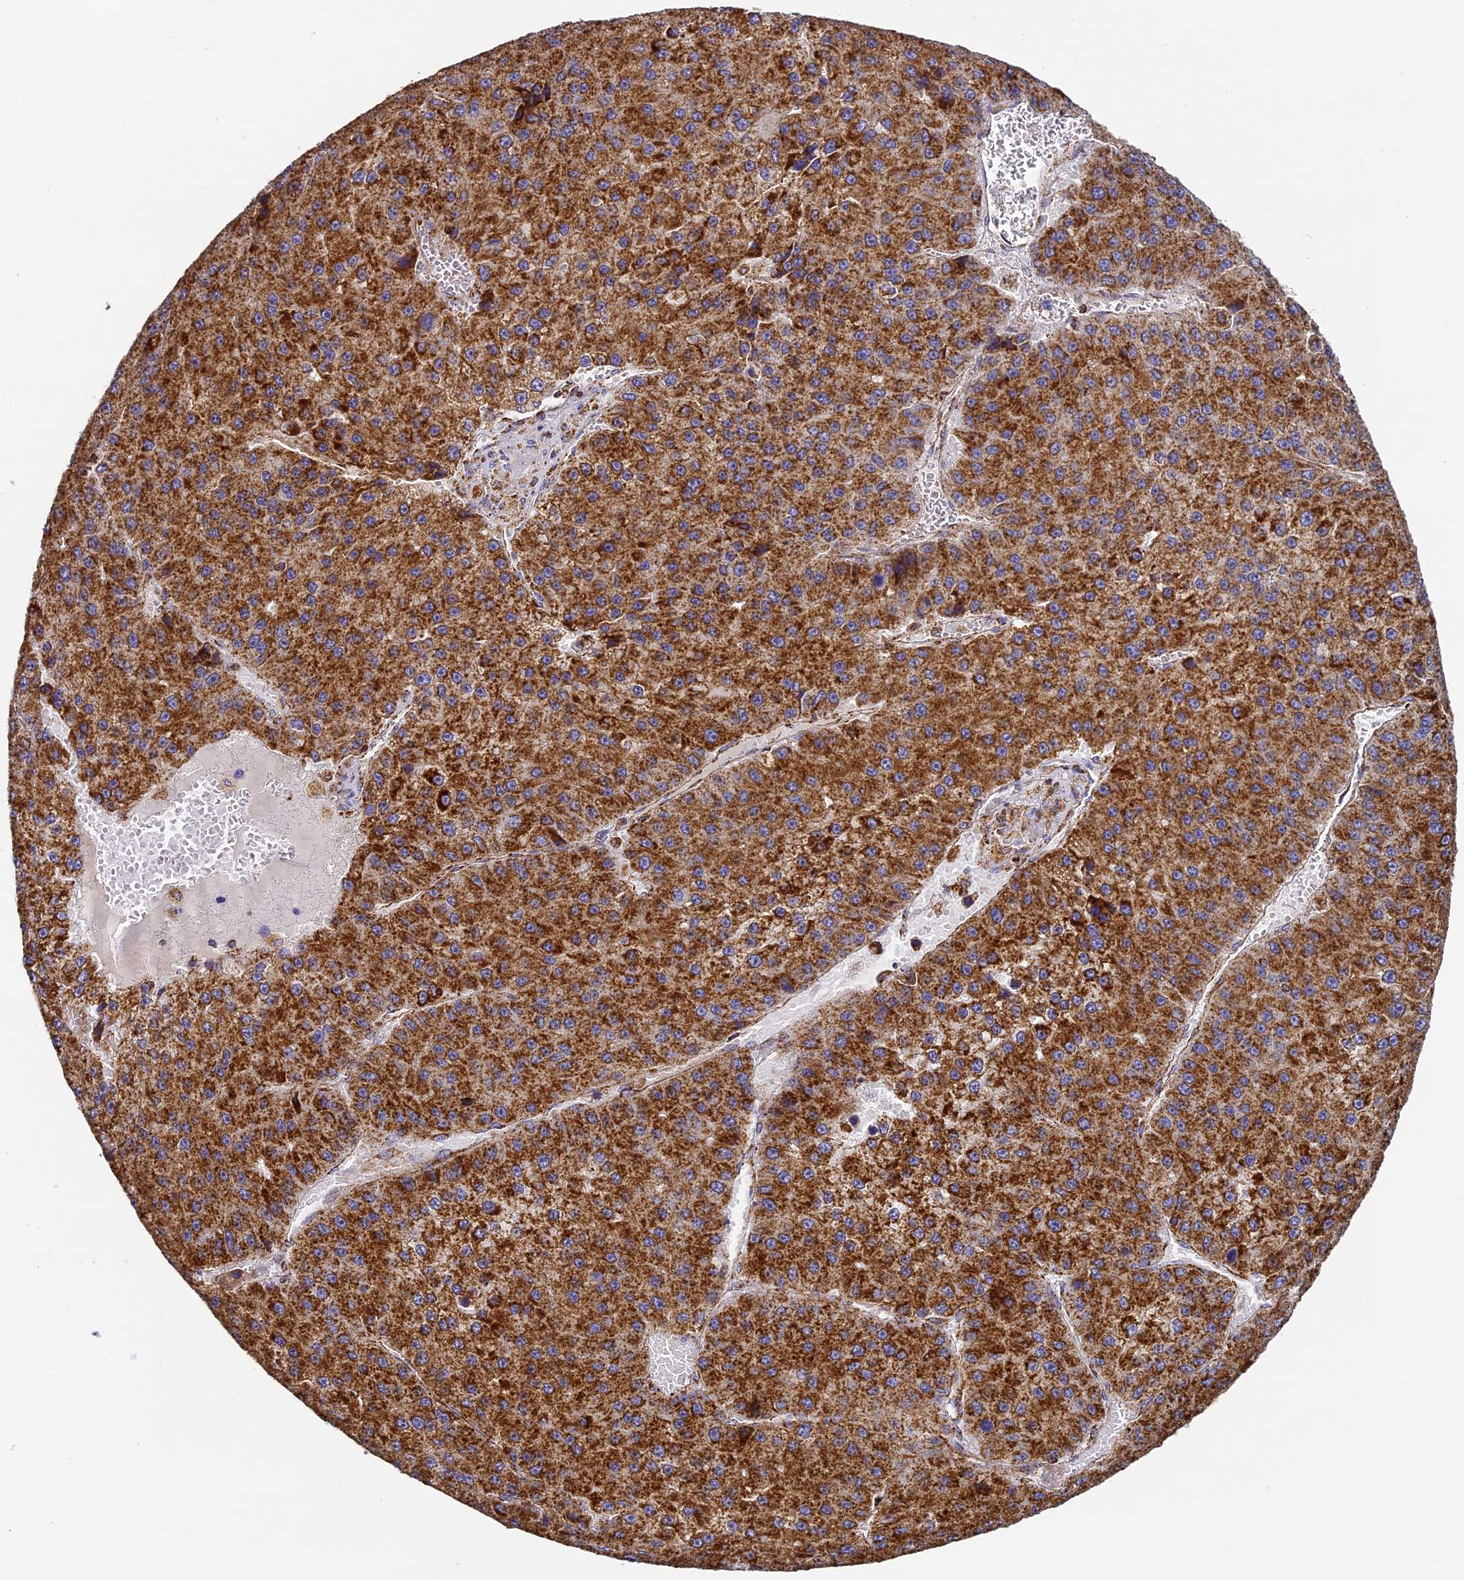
{"staining": {"intensity": "strong", "quantity": ">75%", "location": "cytoplasmic/membranous"}, "tissue": "liver cancer", "cell_type": "Tumor cells", "image_type": "cancer", "snomed": [{"axis": "morphology", "description": "Carcinoma, Hepatocellular, NOS"}, {"axis": "topography", "description": "Liver"}], "caption": "Liver hepatocellular carcinoma was stained to show a protein in brown. There is high levels of strong cytoplasmic/membranous expression in about >75% of tumor cells. The staining was performed using DAB (3,3'-diaminobenzidine), with brown indicating positive protein expression. Nuclei are stained blue with hematoxylin.", "gene": "STK17A", "patient": {"sex": "female", "age": 73}}